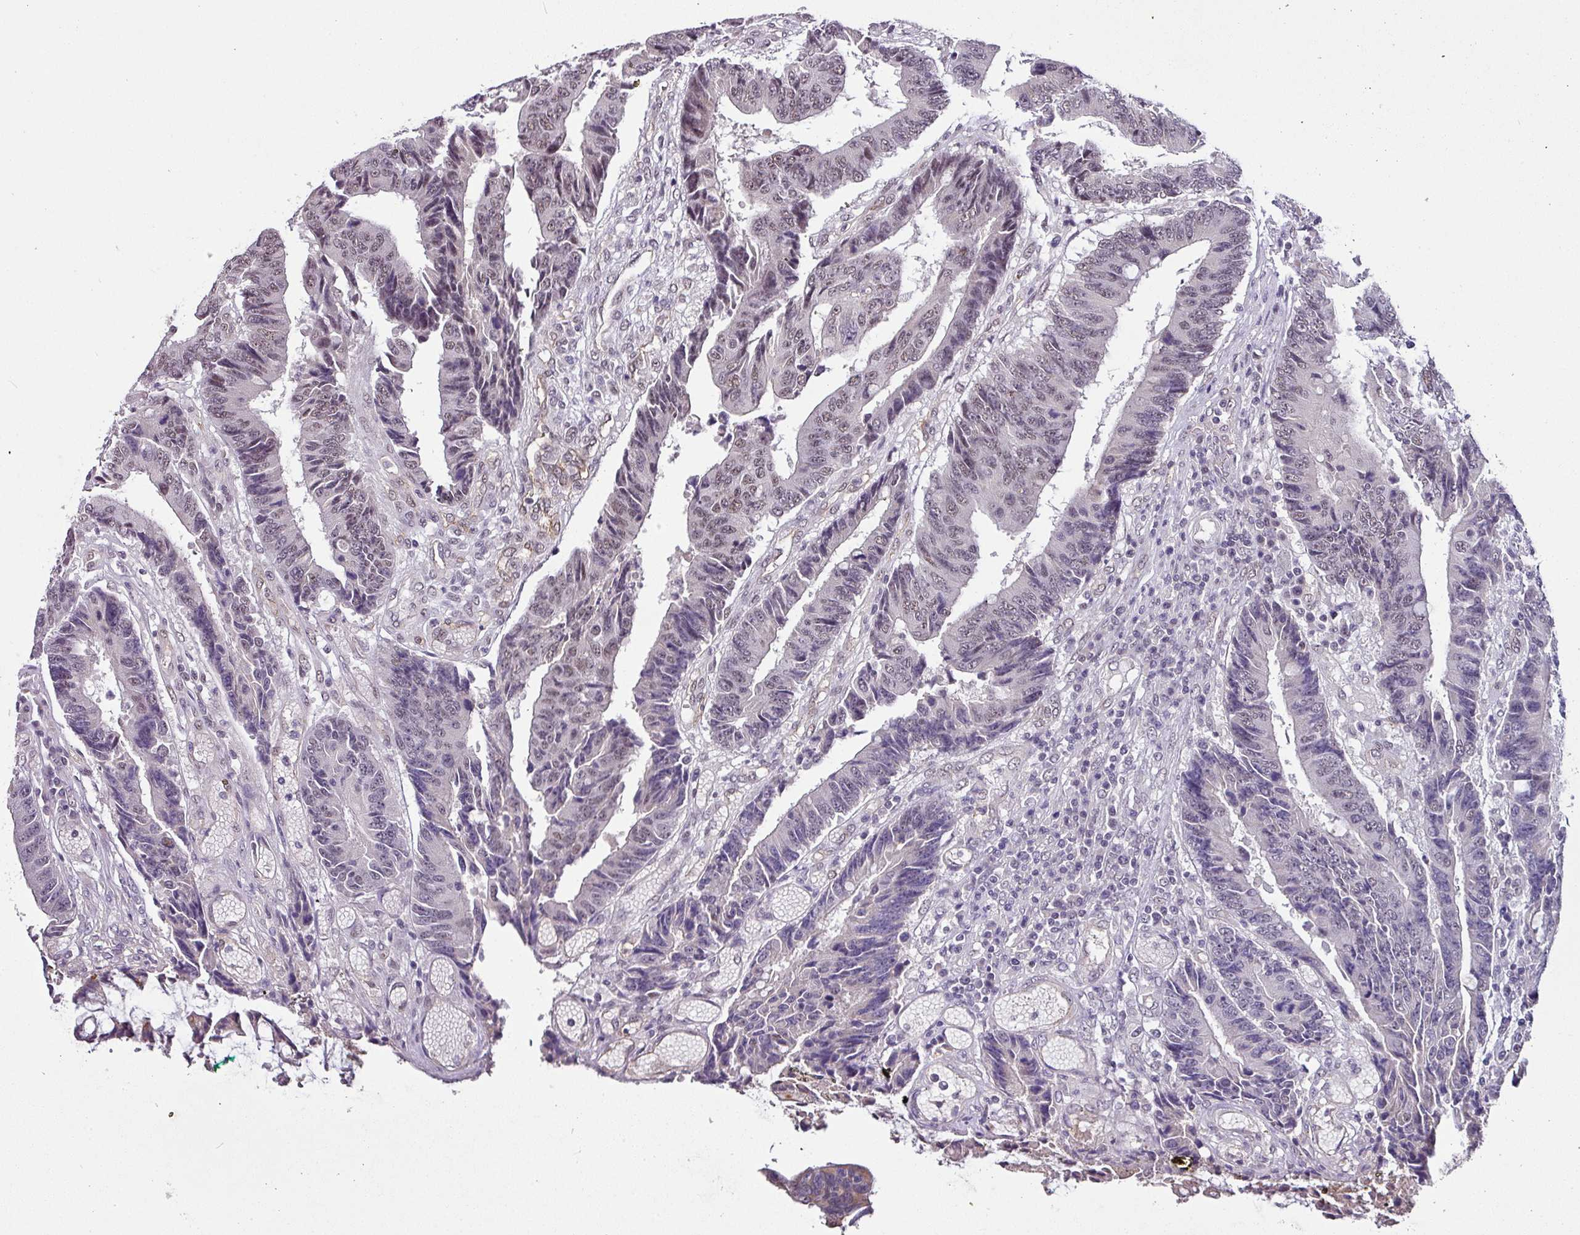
{"staining": {"intensity": "weak", "quantity": "<25%", "location": "nuclear"}, "tissue": "colorectal cancer", "cell_type": "Tumor cells", "image_type": "cancer", "snomed": [{"axis": "morphology", "description": "Adenocarcinoma, NOS"}, {"axis": "topography", "description": "Rectum"}], "caption": "IHC photomicrograph of neoplastic tissue: colorectal cancer (adenocarcinoma) stained with DAB (3,3'-diaminobenzidine) displays no significant protein staining in tumor cells. Brightfield microscopy of immunohistochemistry stained with DAB (brown) and hematoxylin (blue), captured at high magnification.", "gene": "NAPSA", "patient": {"sex": "male", "age": 84}}